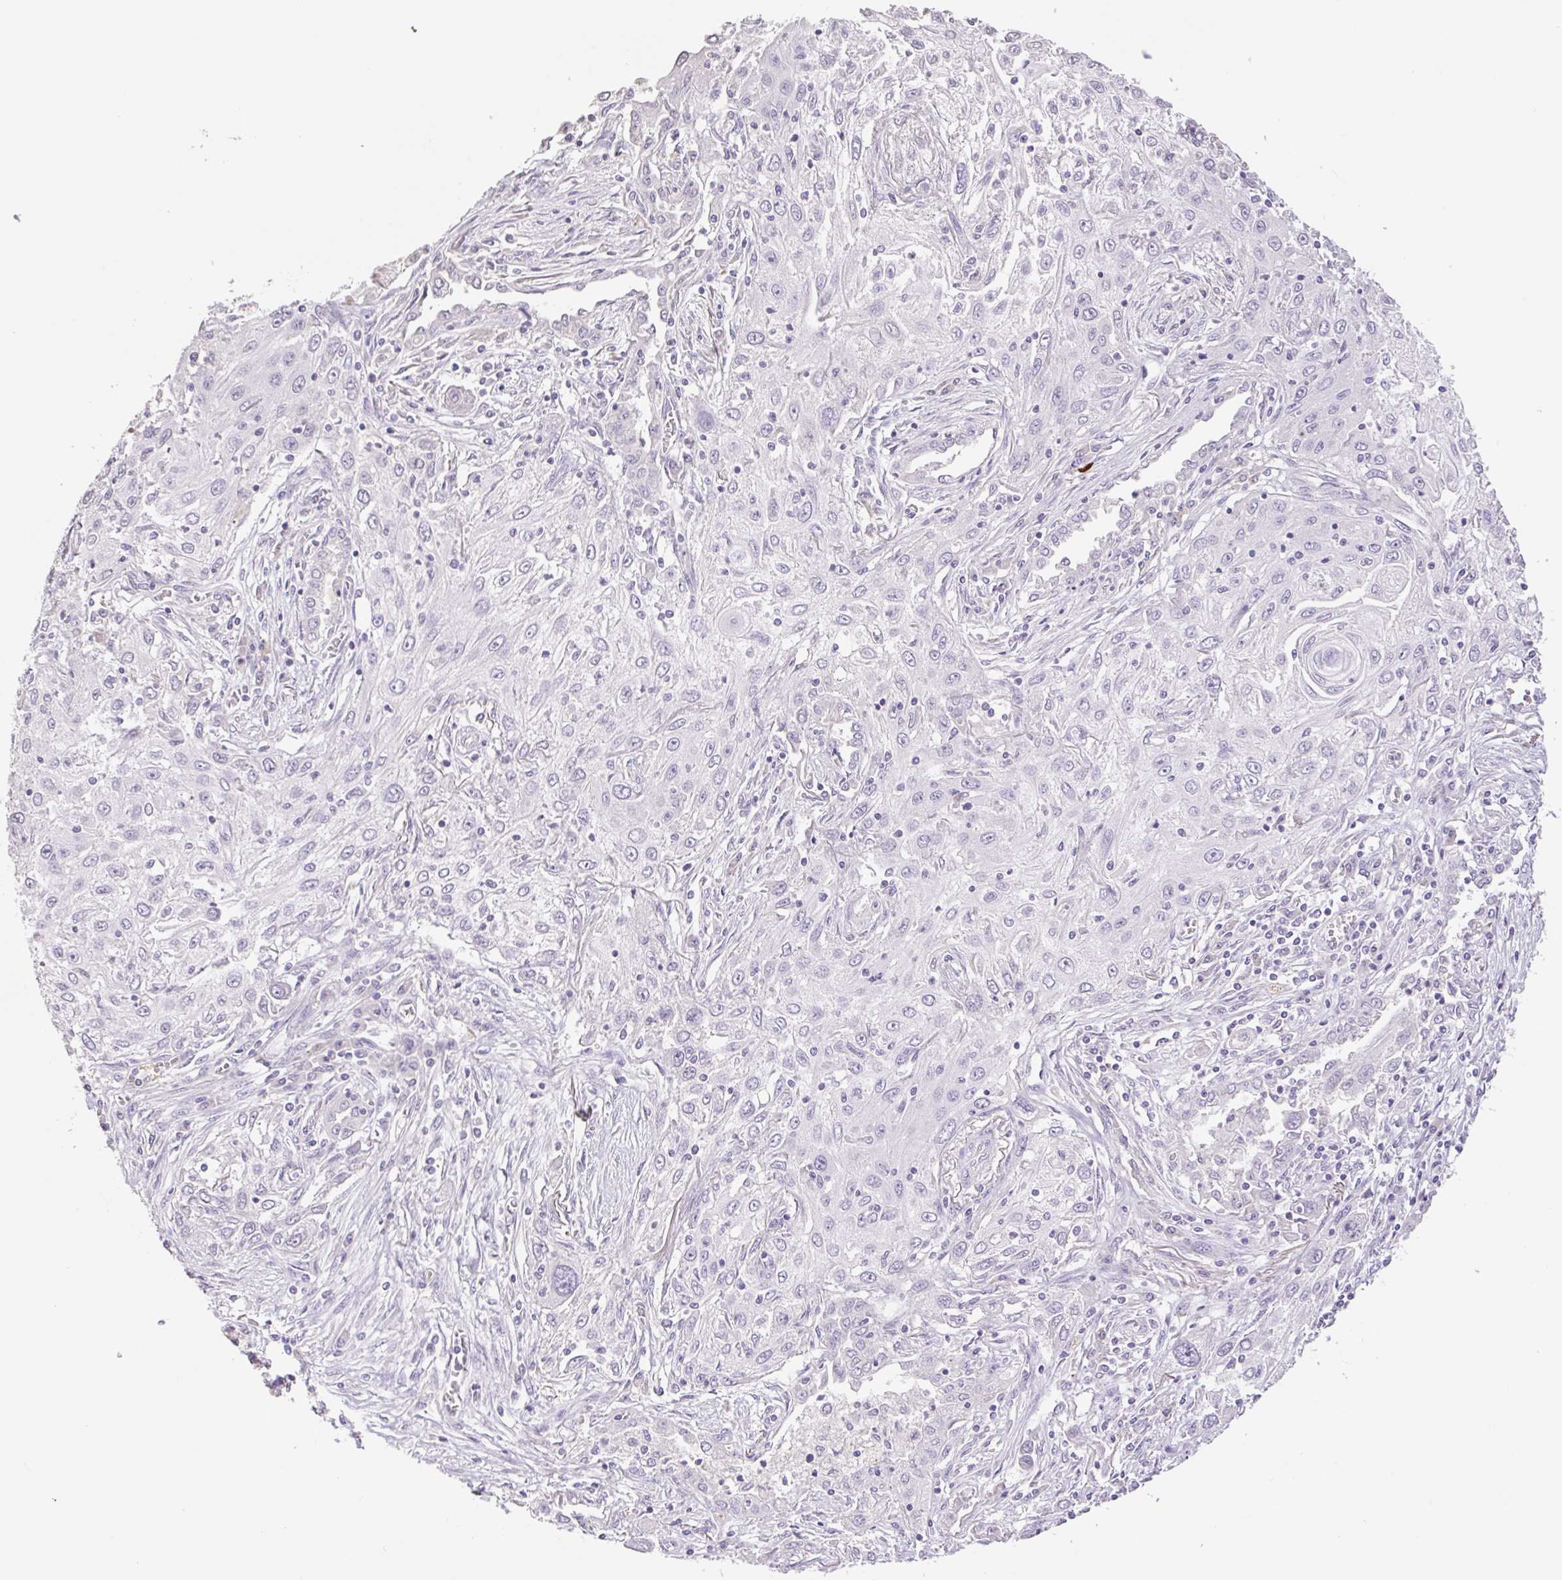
{"staining": {"intensity": "negative", "quantity": "none", "location": "none"}, "tissue": "lung cancer", "cell_type": "Tumor cells", "image_type": "cancer", "snomed": [{"axis": "morphology", "description": "Squamous cell carcinoma, NOS"}, {"axis": "topography", "description": "Lung"}], "caption": "Immunohistochemistry of human lung cancer displays no staining in tumor cells. Brightfield microscopy of immunohistochemistry stained with DAB (3,3'-diaminobenzidine) (brown) and hematoxylin (blue), captured at high magnification.", "gene": "HCRTR2", "patient": {"sex": "female", "age": 69}}